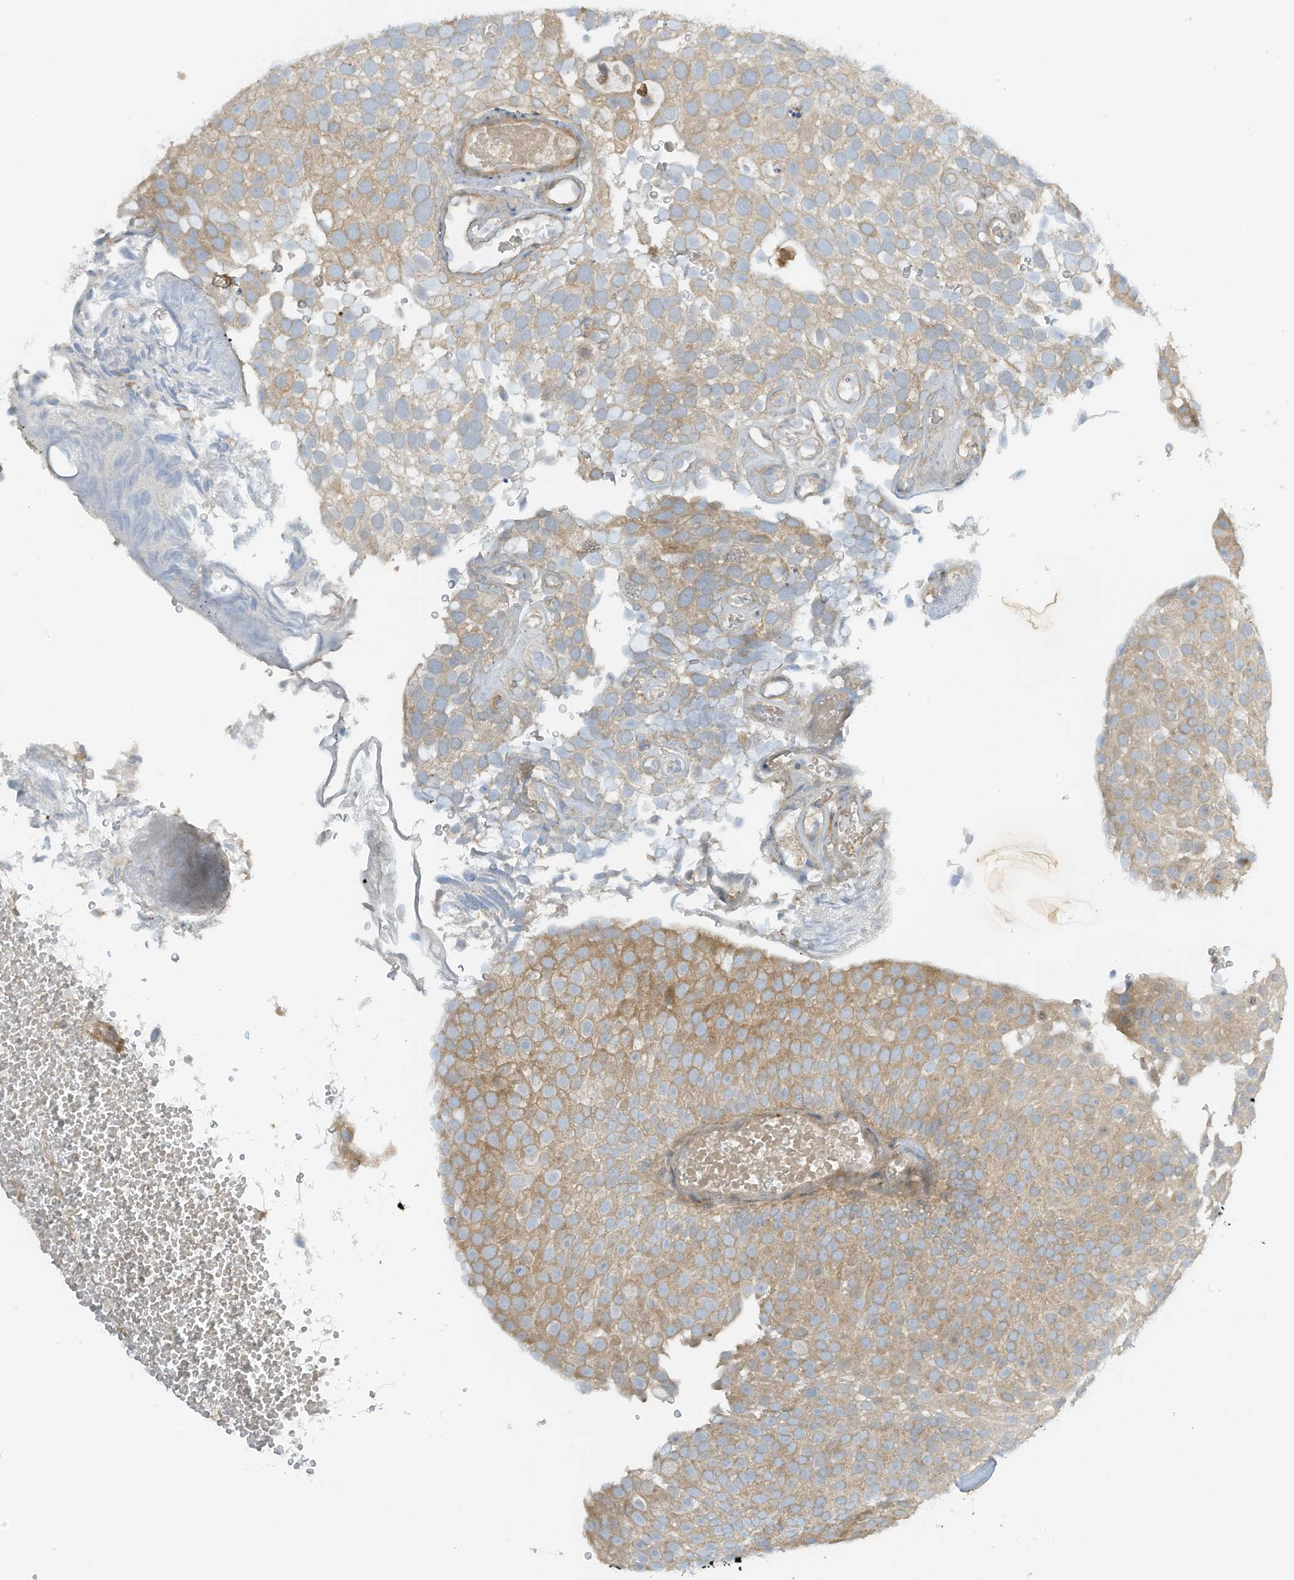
{"staining": {"intensity": "weak", "quantity": ">75%", "location": "cytoplasmic/membranous"}, "tissue": "urothelial cancer", "cell_type": "Tumor cells", "image_type": "cancer", "snomed": [{"axis": "morphology", "description": "Urothelial carcinoma, Low grade"}, {"axis": "topography", "description": "Urinary bladder"}], "caption": "This is an image of immunohistochemistry (IHC) staining of urothelial cancer, which shows weak staining in the cytoplasmic/membranous of tumor cells.", "gene": "FSD1L", "patient": {"sex": "male", "age": 78}}